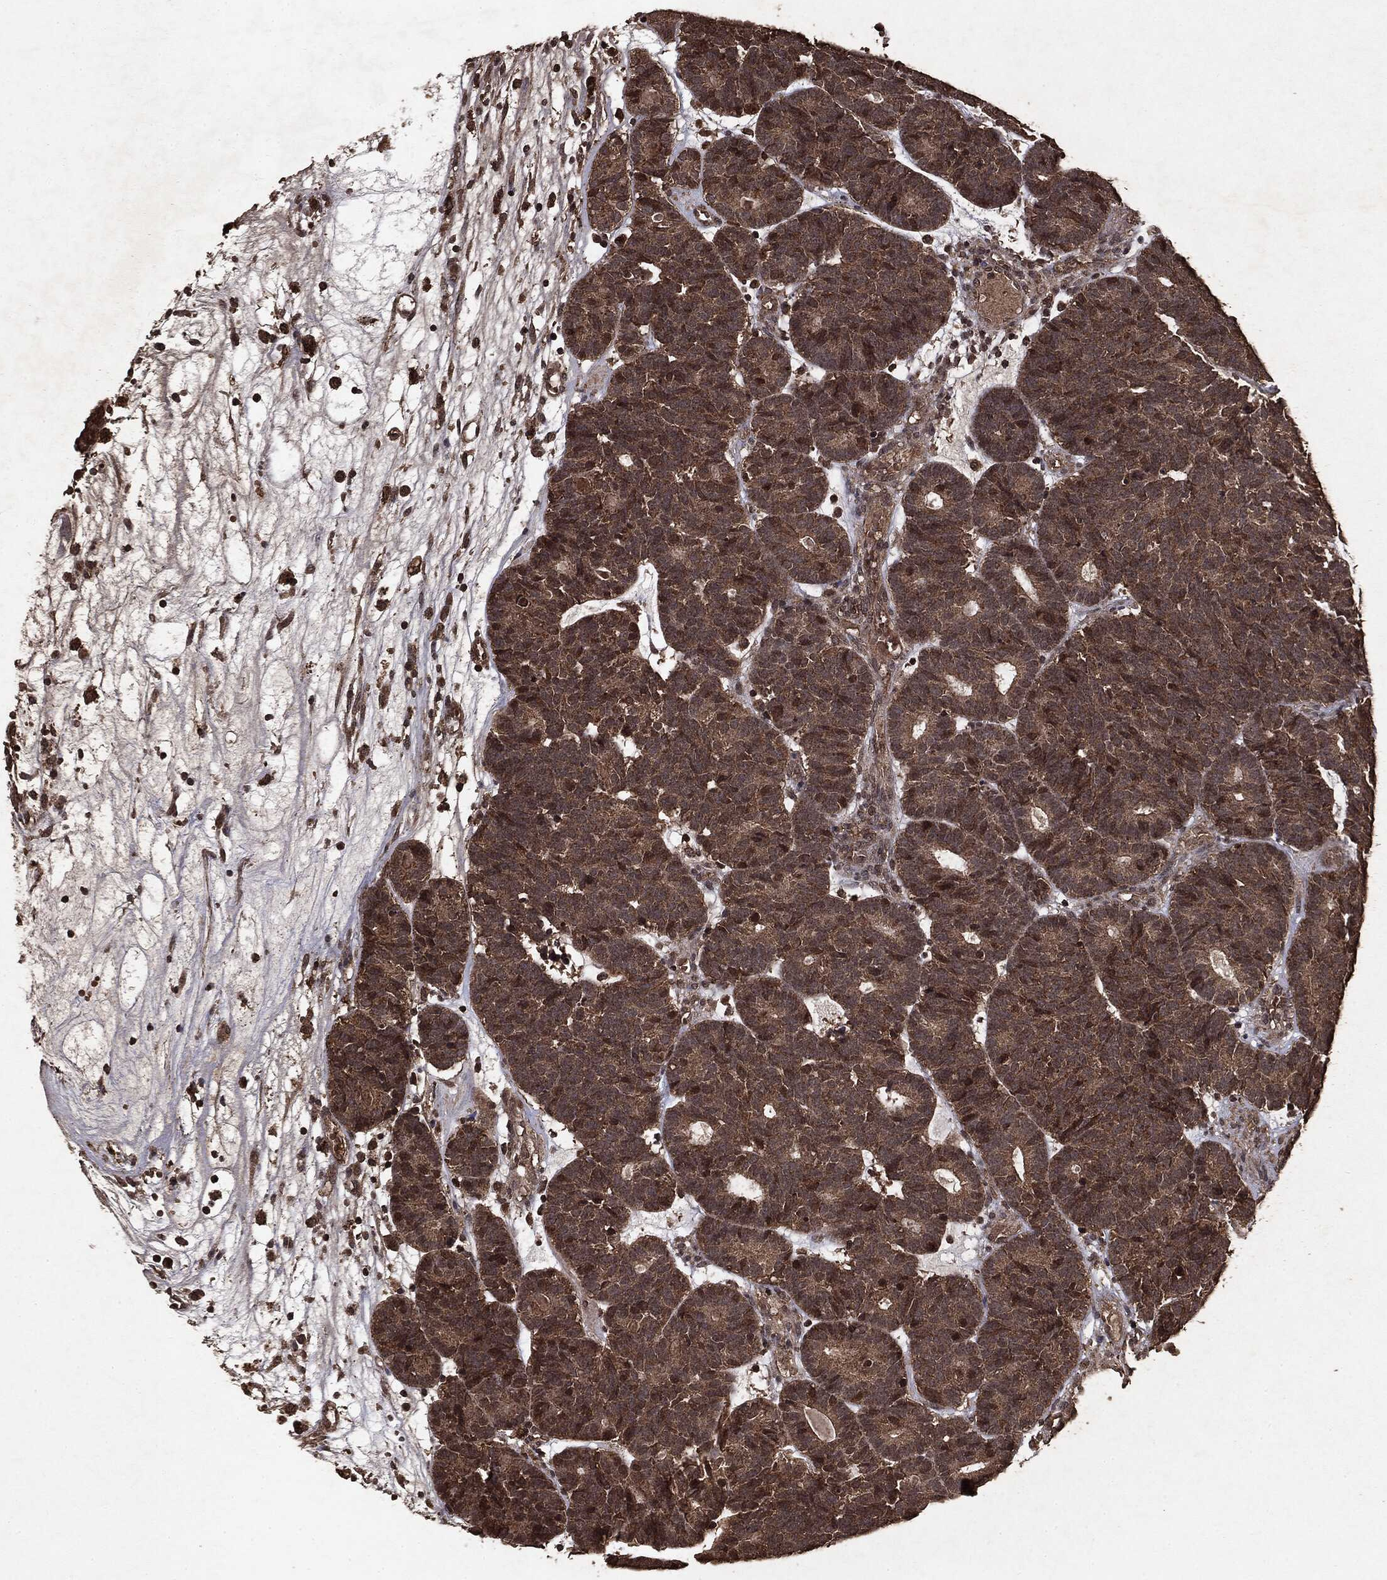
{"staining": {"intensity": "moderate", "quantity": ">75%", "location": "cytoplasmic/membranous"}, "tissue": "head and neck cancer", "cell_type": "Tumor cells", "image_type": "cancer", "snomed": [{"axis": "morphology", "description": "Adenocarcinoma, NOS"}, {"axis": "topography", "description": "Head-Neck"}], "caption": "Moderate cytoplasmic/membranous protein positivity is seen in approximately >75% of tumor cells in head and neck cancer (adenocarcinoma). (Brightfield microscopy of DAB IHC at high magnification).", "gene": "NME1", "patient": {"sex": "female", "age": 81}}